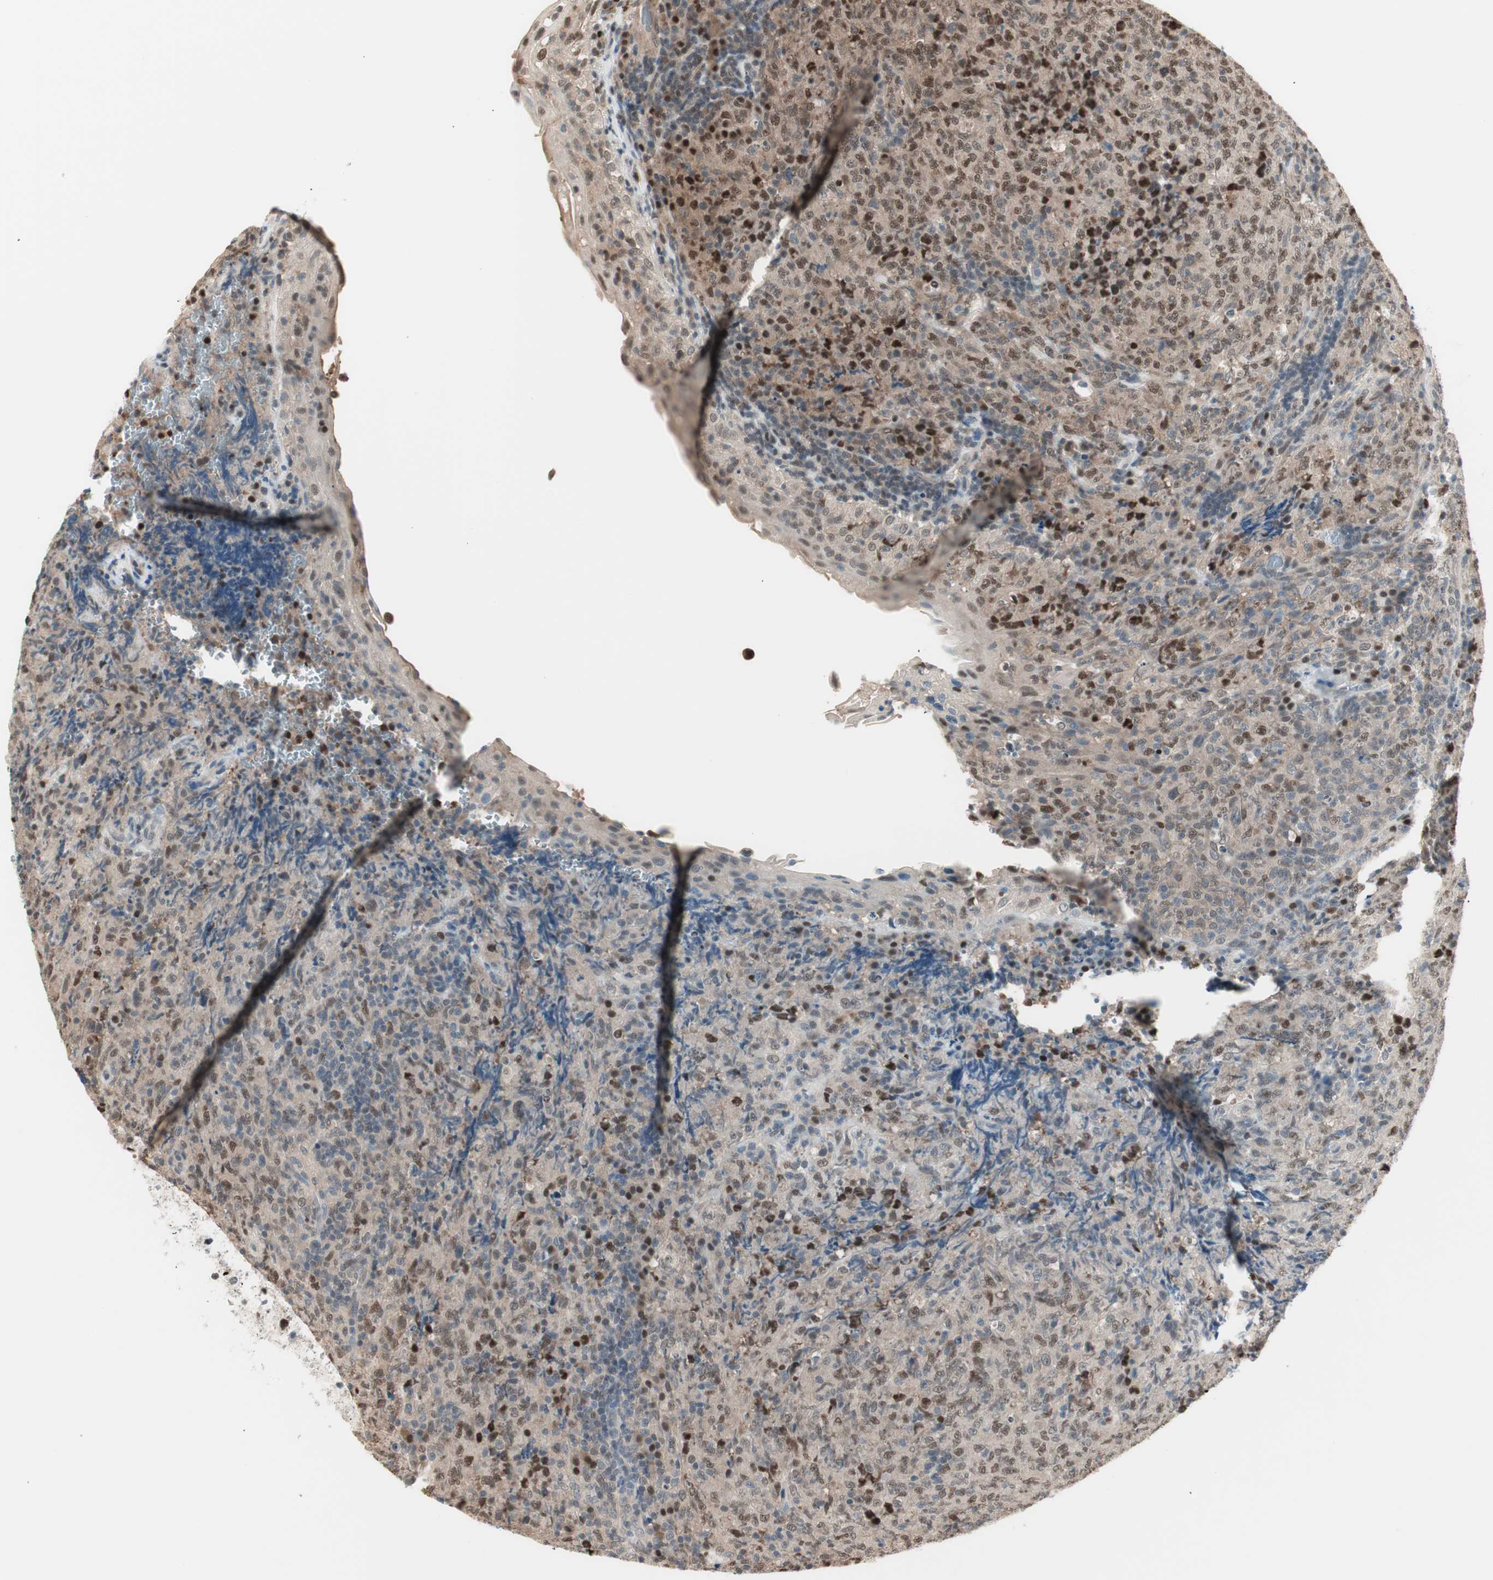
{"staining": {"intensity": "moderate", "quantity": ">75%", "location": "cytoplasmic/membranous,nuclear"}, "tissue": "lymphoma", "cell_type": "Tumor cells", "image_type": "cancer", "snomed": [{"axis": "morphology", "description": "Malignant lymphoma, non-Hodgkin's type, High grade"}, {"axis": "topography", "description": "Tonsil"}], "caption": "Human high-grade malignant lymphoma, non-Hodgkin's type stained for a protein (brown) exhibits moderate cytoplasmic/membranous and nuclear positive positivity in about >75% of tumor cells.", "gene": "LONP2", "patient": {"sex": "female", "age": 36}}